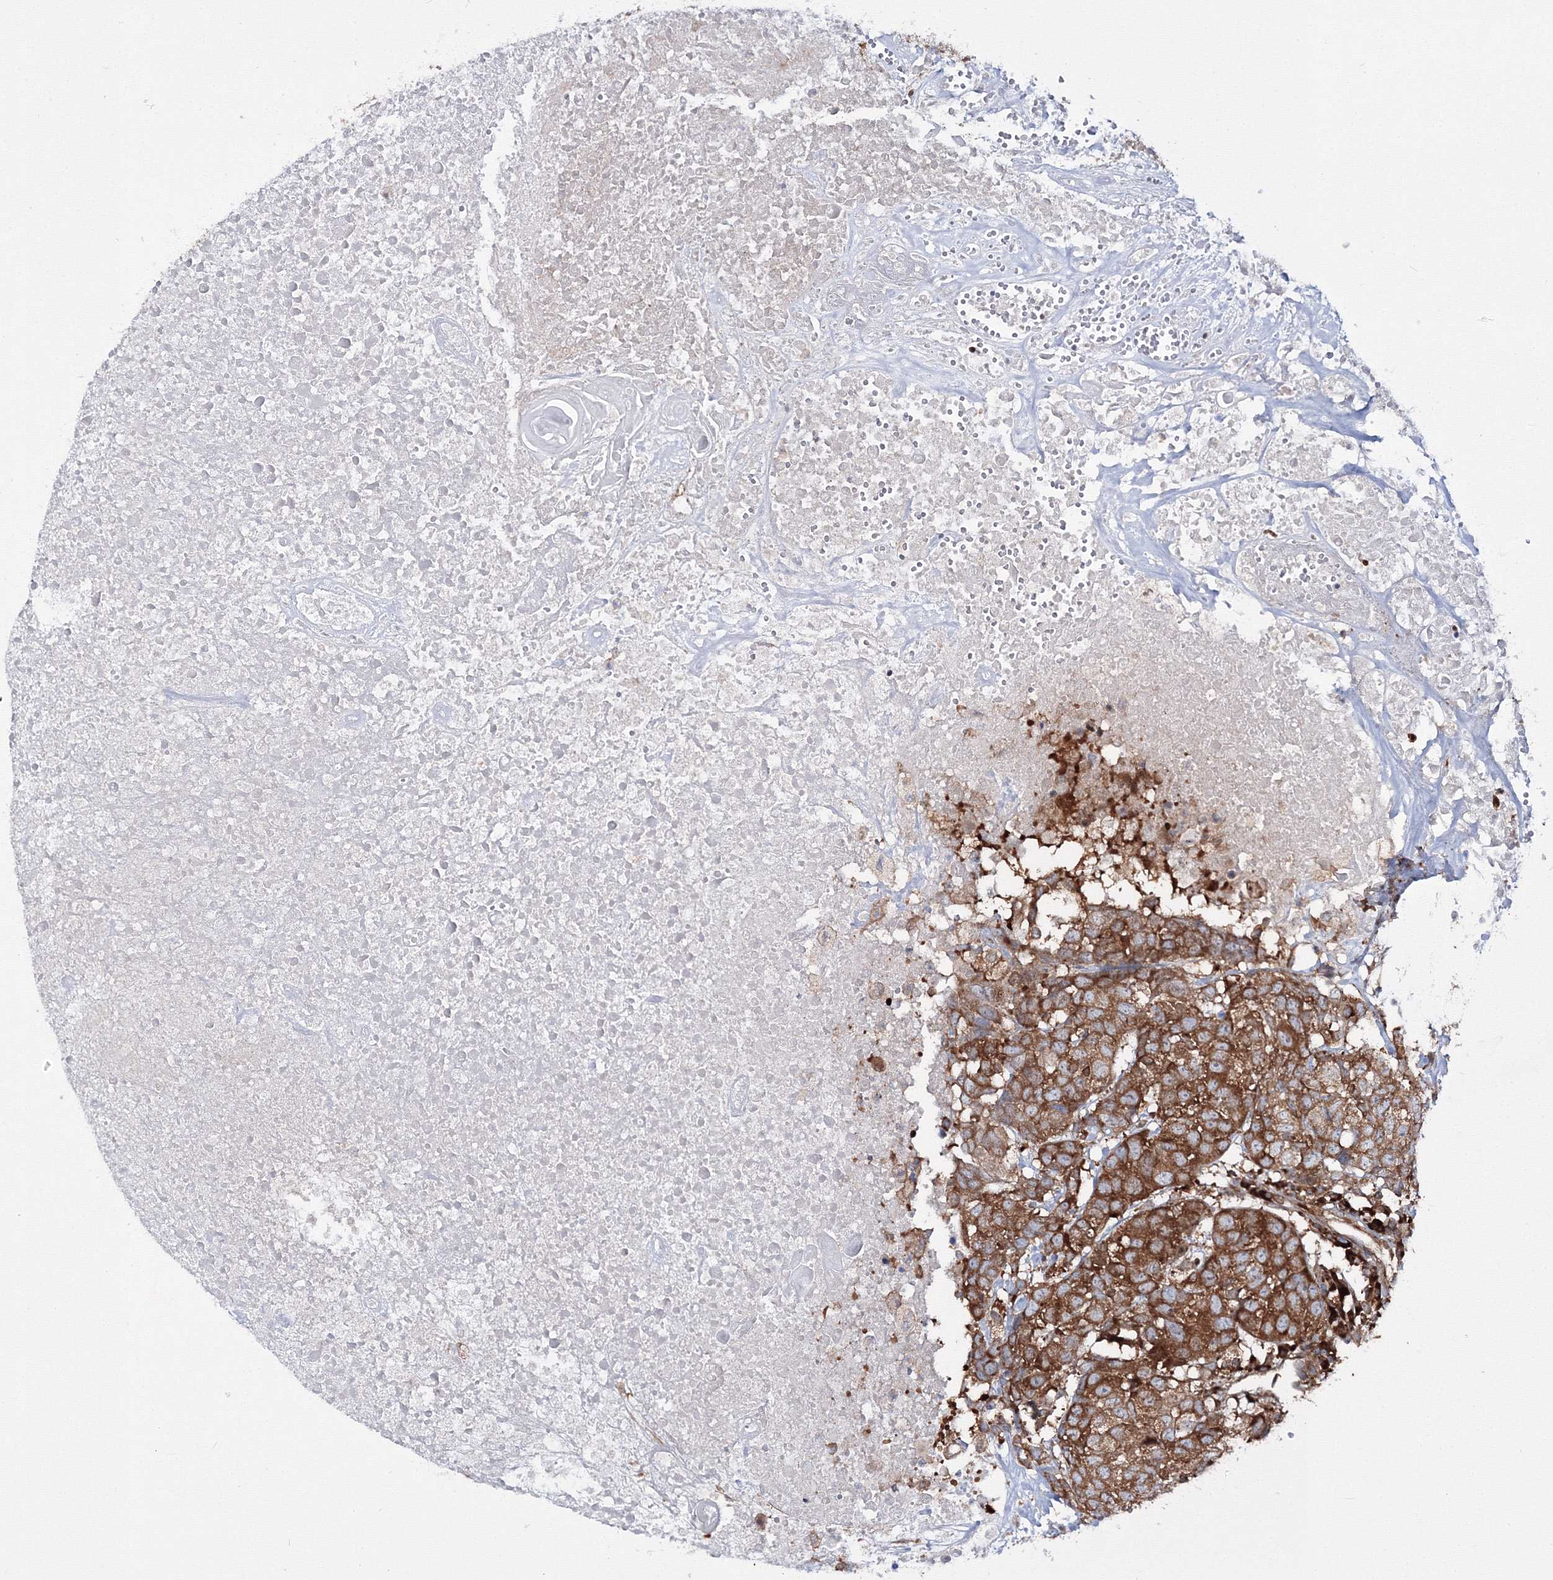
{"staining": {"intensity": "strong", "quantity": ">75%", "location": "cytoplasmic/membranous"}, "tissue": "head and neck cancer", "cell_type": "Tumor cells", "image_type": "cancer", "snomed": [{"axis": "morphology", "description": "Squamous cell carcinoma, NOS"}, {"axis": "topography", "description": "Head-Neck"}], "caption": "This image shows immunohistochemistry (IHC) staining of human head and neck squamous cell carcinoma, with high strong cytoplasmic/membranous staining in approximately >75% of tumor cells.", "gene": "HARS1", "patient": {"sex": "male", "age": 66}}